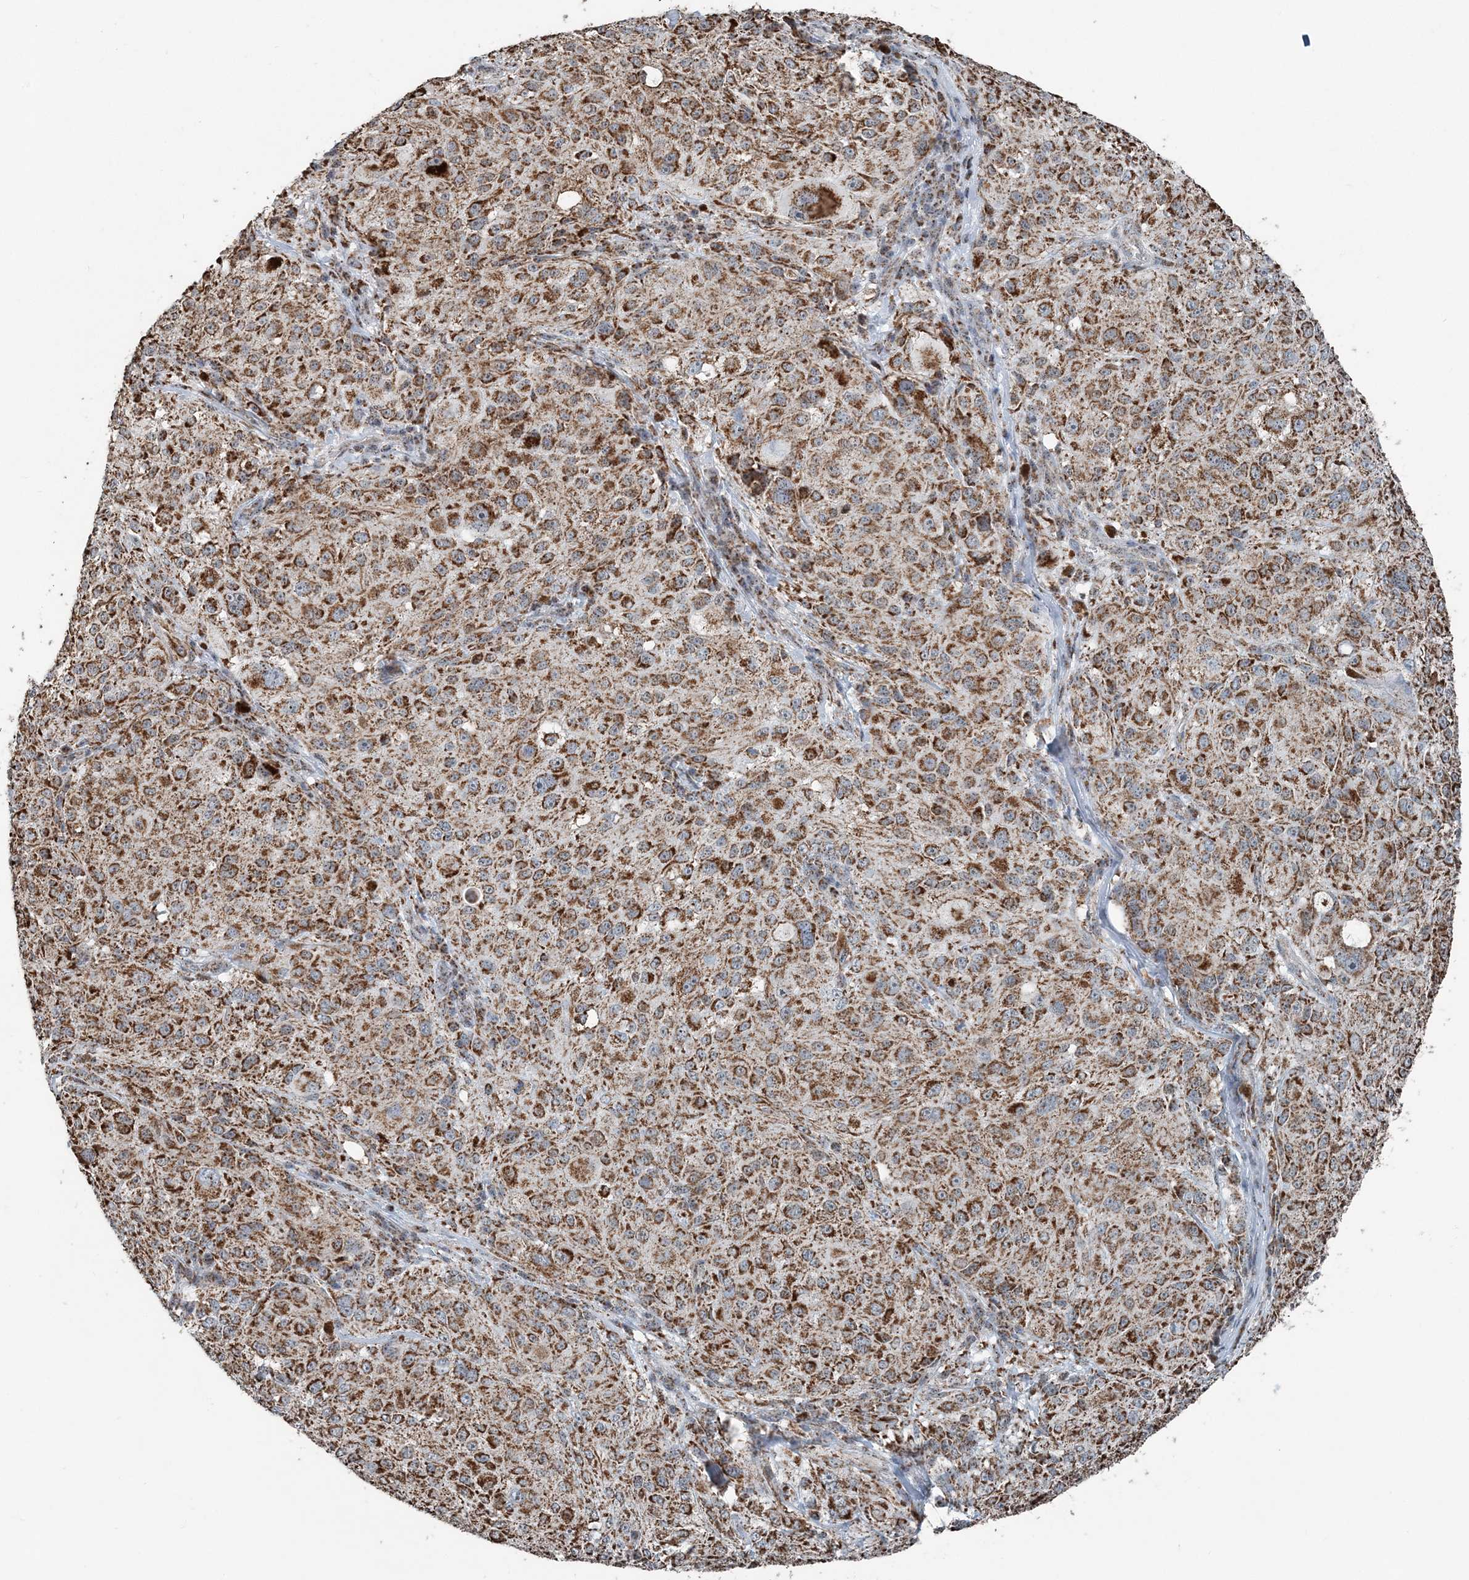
{"staining": {"intensity": "strong", "quantity": ">75%", "location": "cytoplasmic/membranous"}, "tissue": "melanoma", "cell_type": "Tumor cells", "image_type": "cancer", "snomed": [{"axis": "morphology", "description": "Necrosis, NOS"}, {"axis": "morphology", "description": "Malignant melanoma, NOS"}, {"axis": "topography", "description": "Skin"}], "caption": "This photomicrograph reveals melanoma stained with IHC to label a protein in brown. The cytoplasmic/membranous of tumor cells show strong positivity for the protein. Nuclei are counter-stained blue.", "gene": "SUCLG1", "patient": {"sex": "female", "age": 87}}